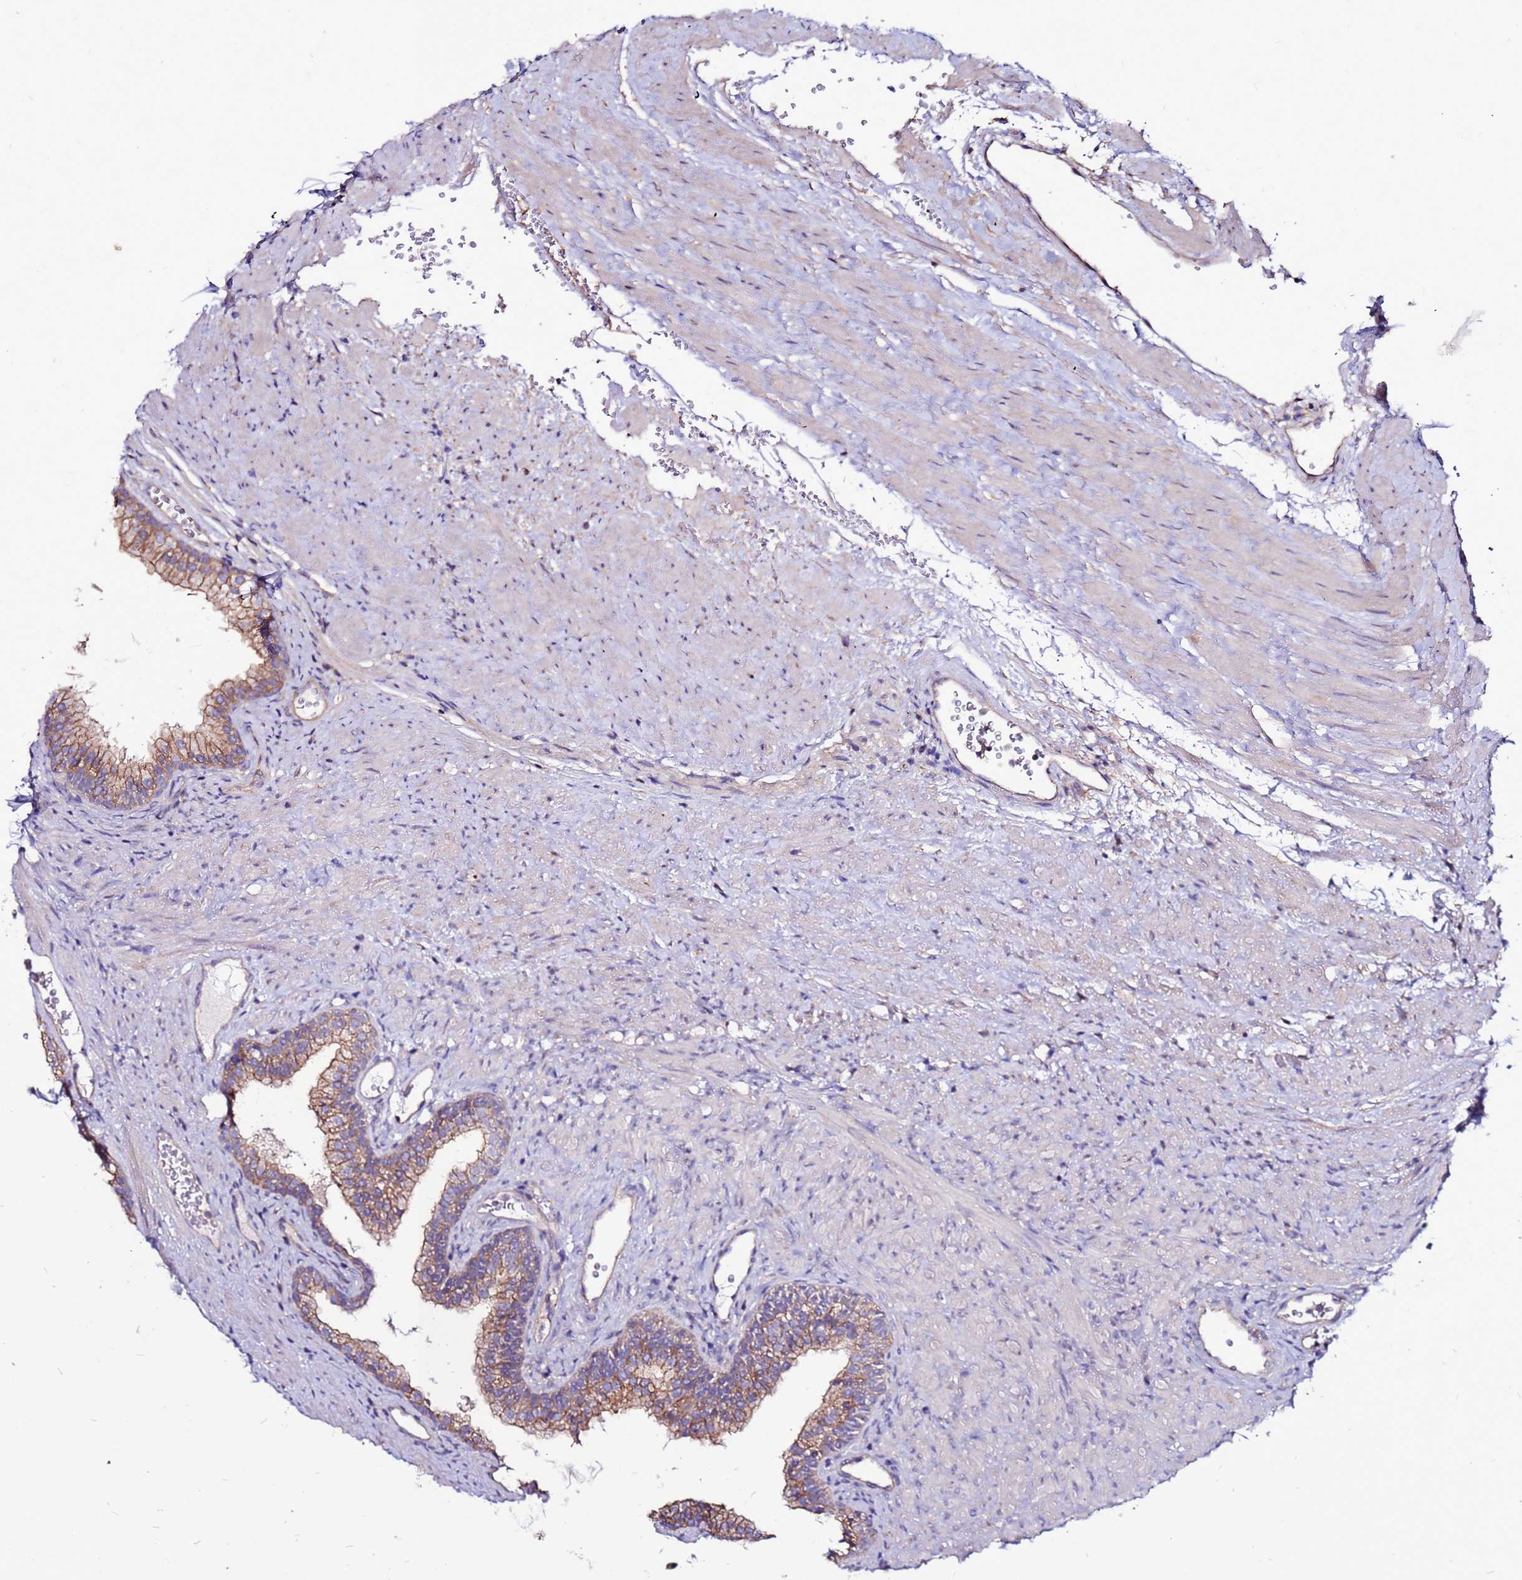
{"staining": {"intensity": "moderate", "quantity": "<25%", "location": "cytoplasmic/membranous"}, "tissue": "prostate", "cell_type": "Glandular cells", "image_type": "normal", "snomed": [{"axis": "morphology", "description": "Normal tissue, NOS"}, {"axis": "topography", "description": "Prostate"}], "caption": "Moderate cytoplasmic/membranous staining for a protein is seen in about <25% of glandular cells of unremarkable prostate using IHC.", "gene": "NRN1L", "patient": {"sex": "male", "age": 76}}